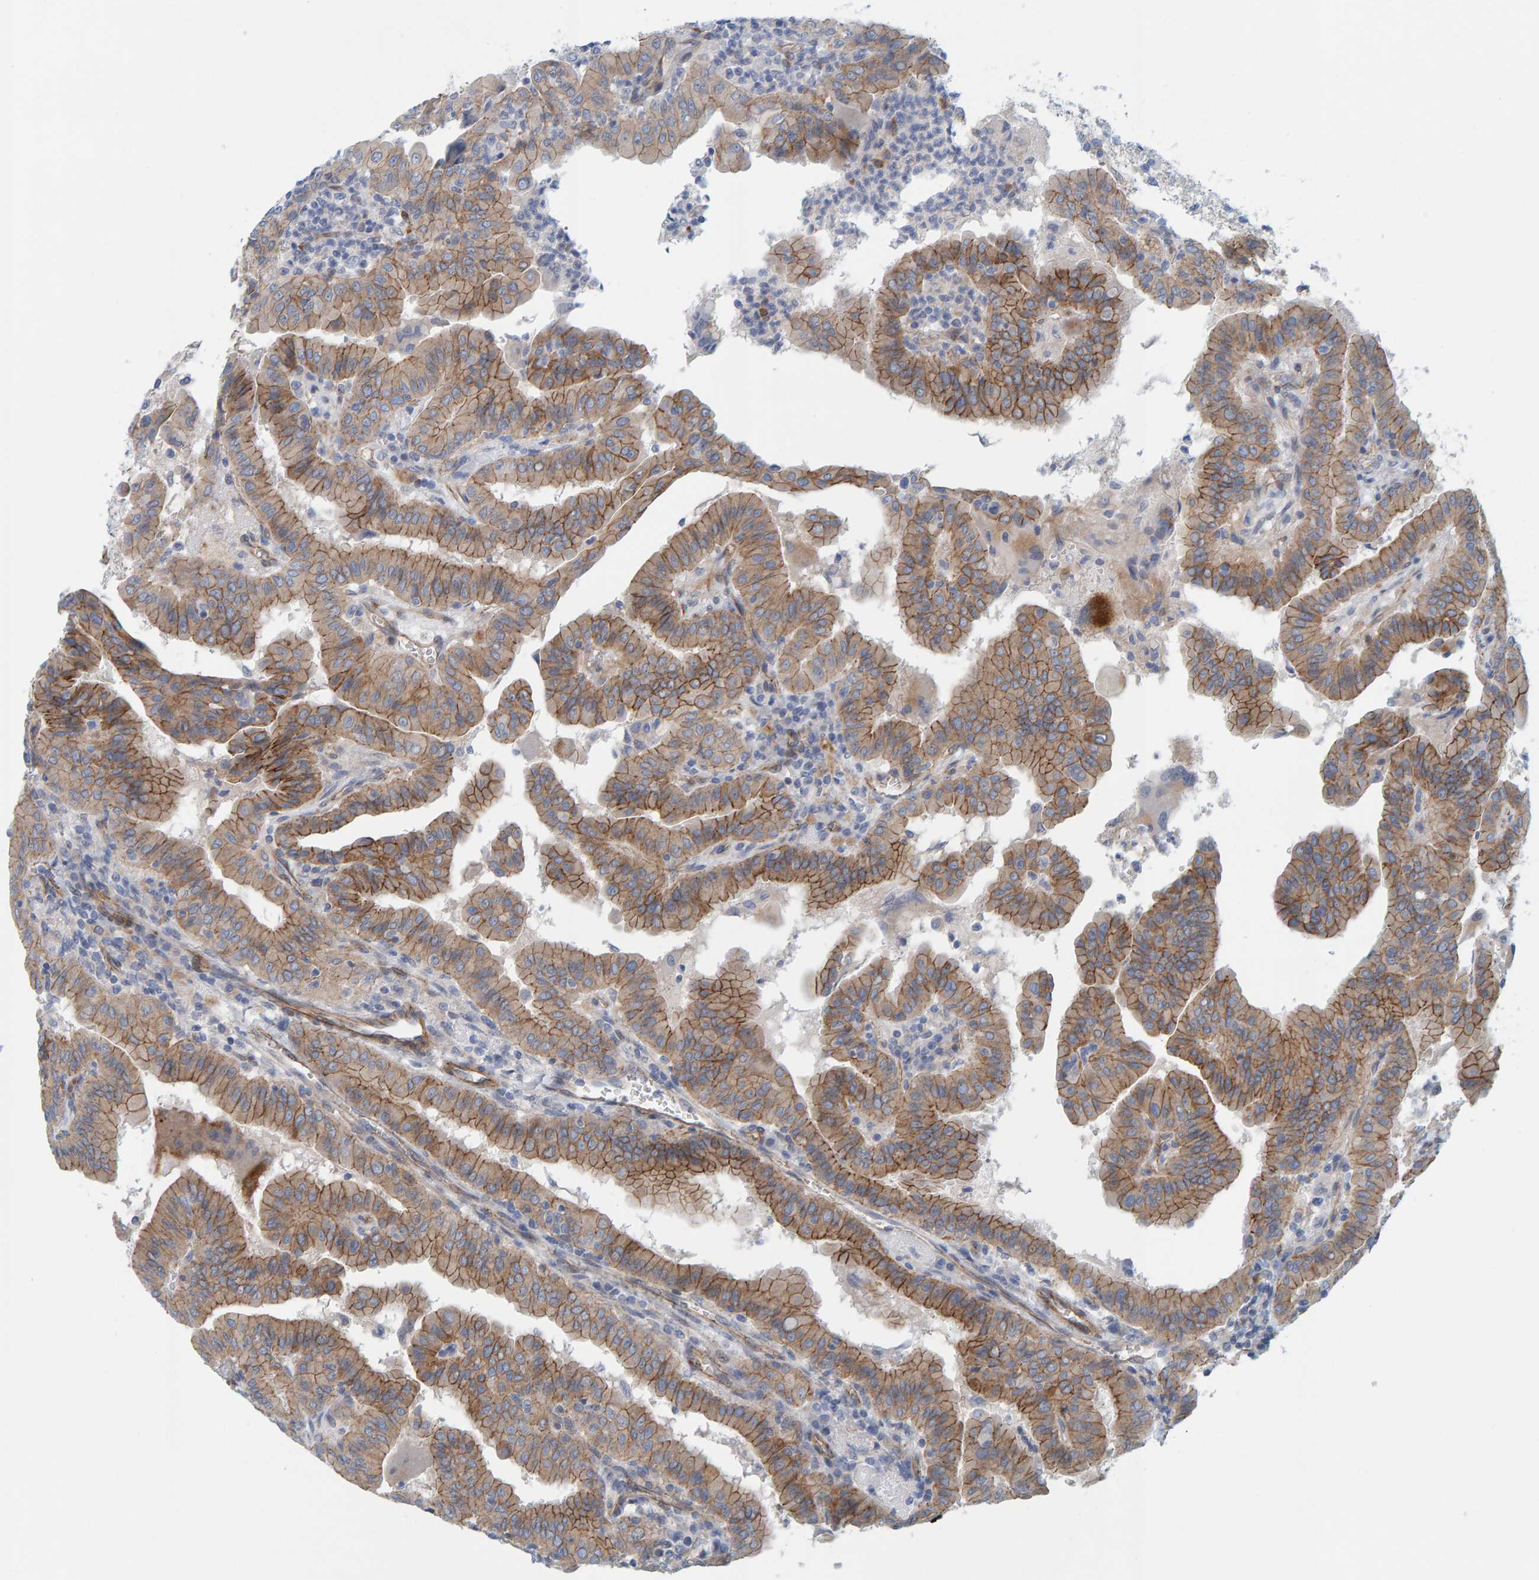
{"staining": {"intensity": "moderate", "quantity": ">75%", "location": "cytoplasmic/membranous"}, "tissue": "thyroid cancer", "cell_type": "Tumor cells", "image_type": "cancer", "snomed": [{"axis": "morphology", "description": "Papillary adenocarcinoma, NOS"}, {"axis": "topography", "description": "Thyroid gland"}], "caption": "Immunohistochemistry (IHC) histopathology image of thyroid papillary adenocarcinoma stained for a protein (brown), which displays medium levels of moderate cytoplasmic/membranous staining in approximately >75% of tumor cells.", "gene": "KRBA2", "patient": {"sex": "male", "age": 33}}